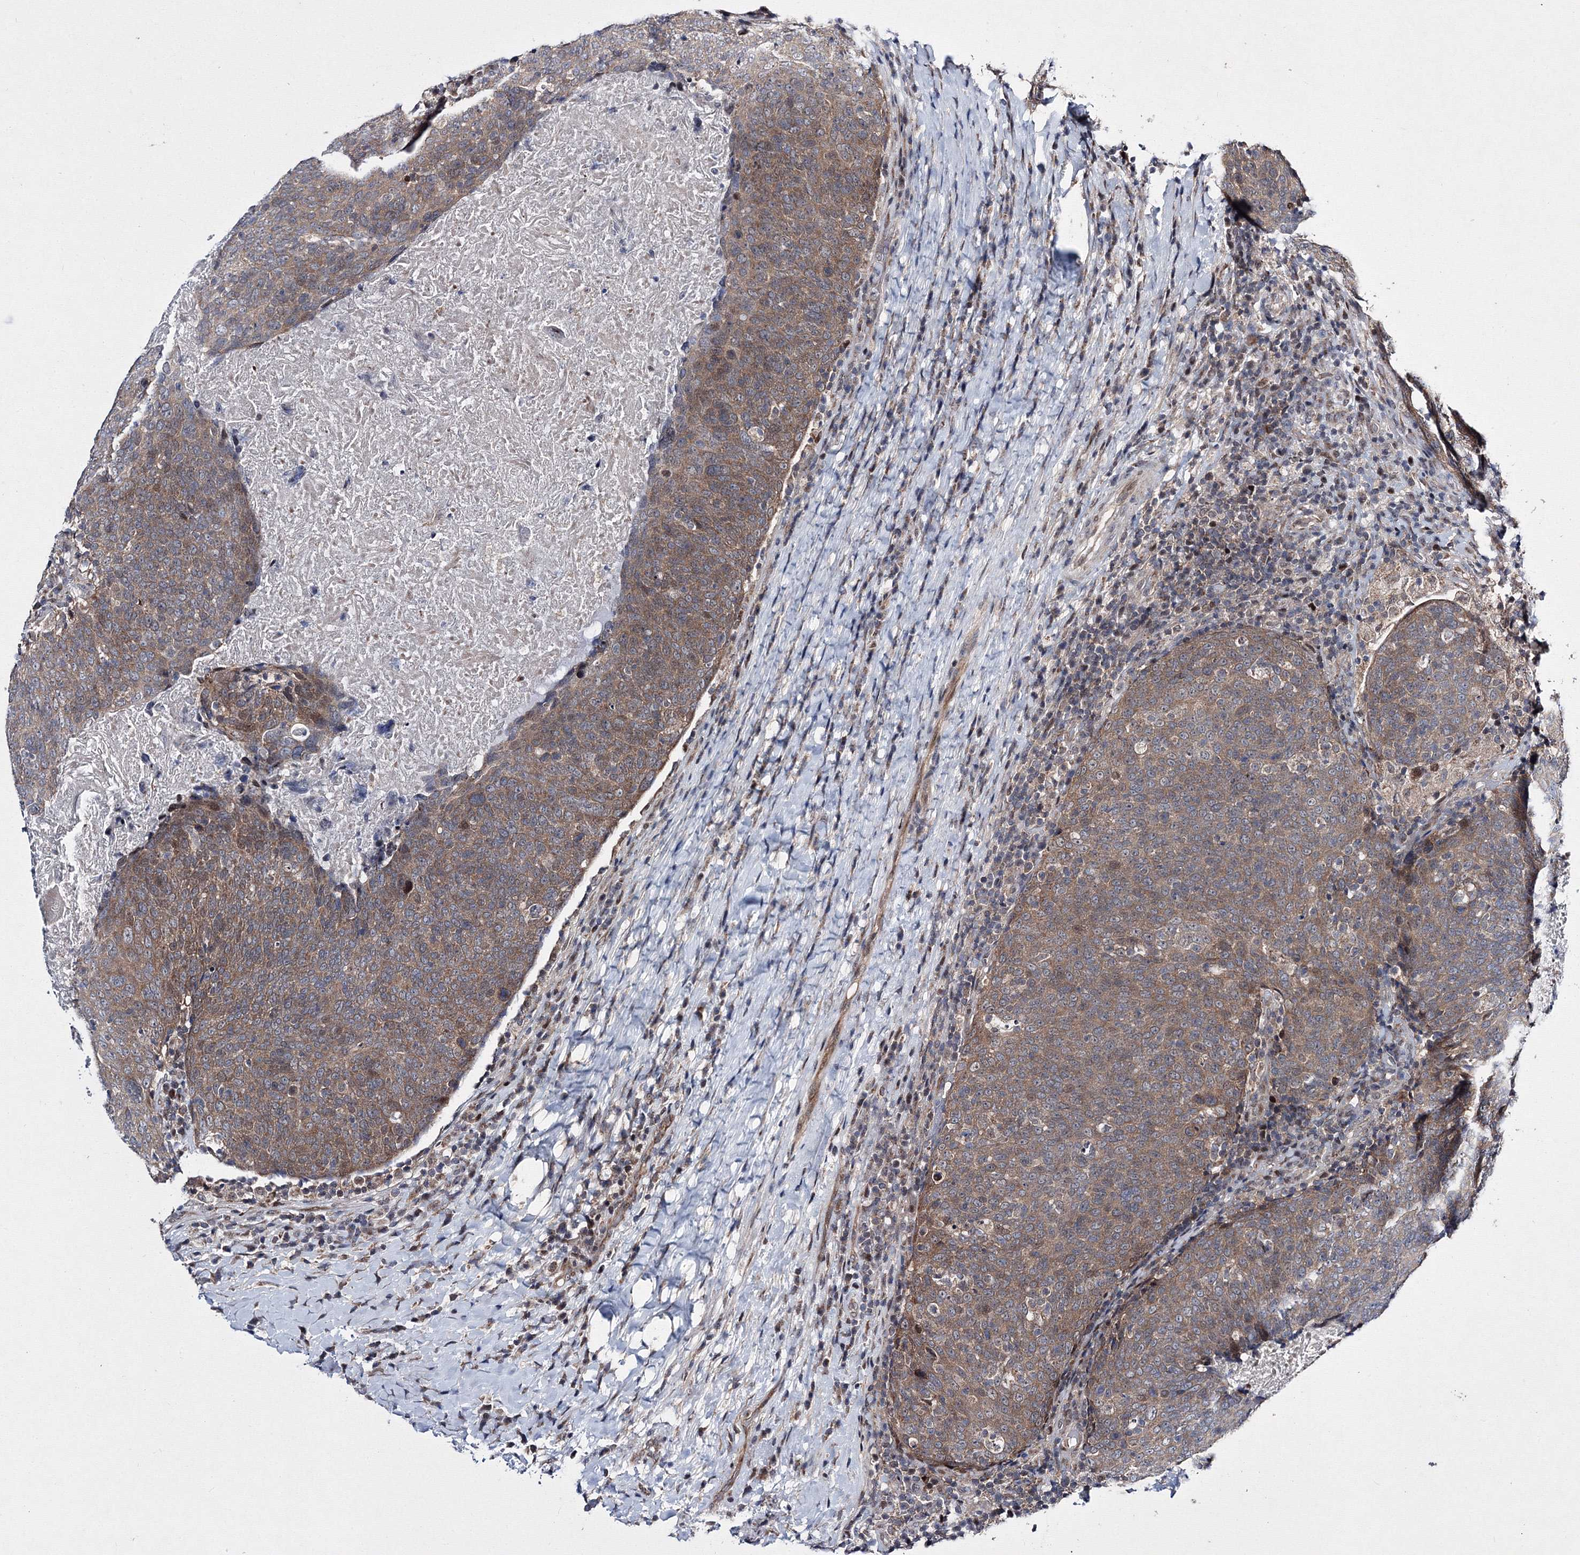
{"staining": {"intensity": "moderate", "quantity": ">75%", "location": "cytoplasmic/membranous,nuclear"}, "tissue": "head and neck cancer", "cell_type": "Tumor cells", "image_type": "cancer", "snomed": [{"axis": "morphology", "description": "Squamous cell carcinoma, NOS"}, {"axis": "morphology", "description": "Squamous cell carcinoma, metastatic, NOS"}, {"axis": "topography", "description": "Lymph node"}, {"axis": "topography", "description": "Head-Neck"}], "caption": "Squamous cell carcinoma (head and neck) tissue demonstrates moderate cytoplasmic/membranous and nuclear expression in about >75% of tumor cells The protein of interest is stained brown, and the nuclei are stained in blue (DAB (3,3'-diaminobenzidine) IHC with brightfield microscopy, high magnification).", "gene": "GPN1", "patient": {"sex": "male", "age": 62}}